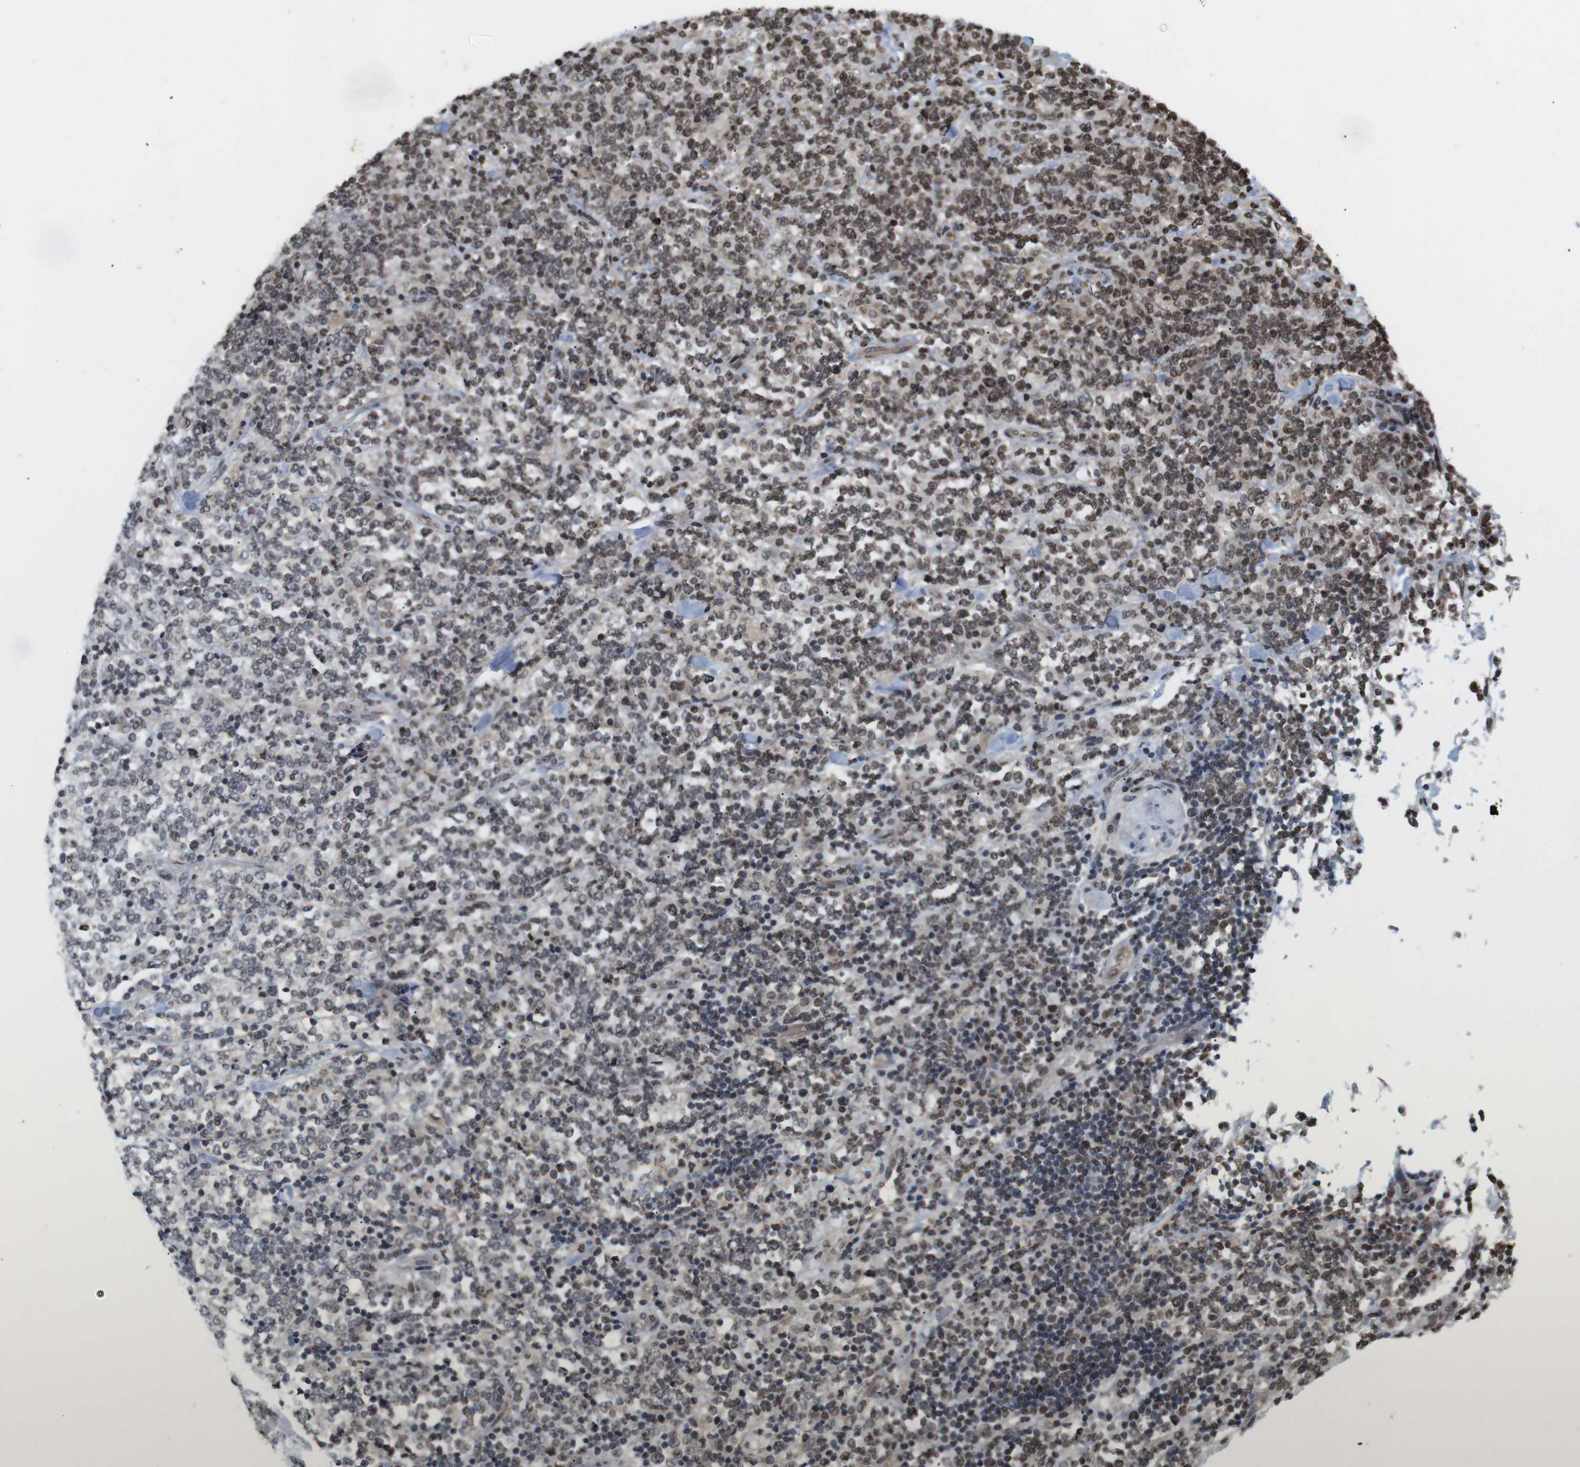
{"staining": {"intensity": "moderate", "quantity": "25%-75%", "location": "nuclear"}, "tissue": "lymphoma", "cell_type": "Tumor cells", "image_type": "cancer", "snomed": [{"axis": "morphology", "description": "Malignant lymphoma, non-Hodgkin's type, High grade"}, {"axis": "topography", "description": "Soft tissue"}], "caption": "High-grade malignant lymphoma, non-Hodgkin's type stained for a protein (brown) displays moderate nuclear positive staining in about 25%-75% of tumor cells.", "gene": "MBD1", "patient": {"sex": "male", "age": 18}}